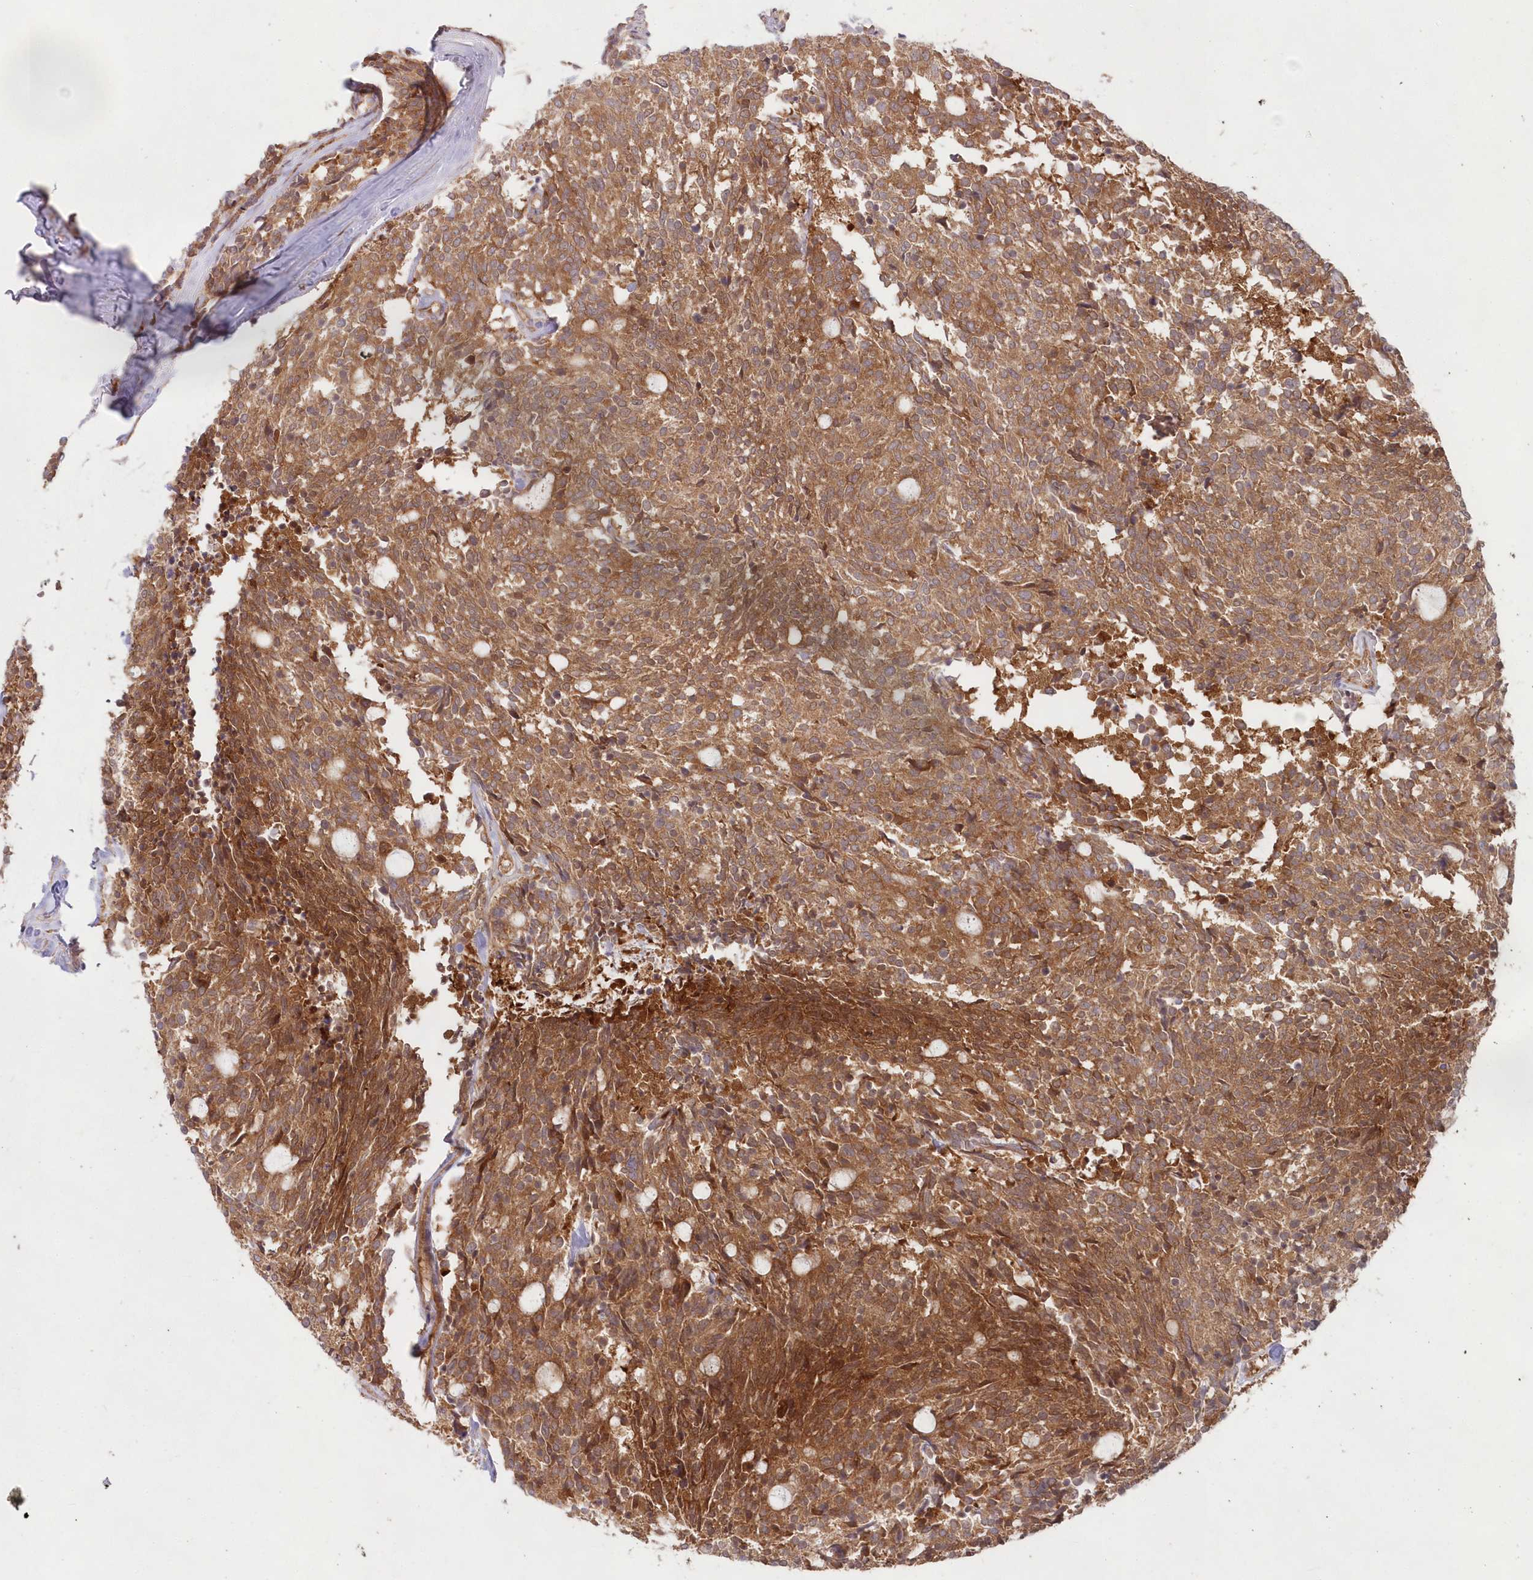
{"staining": {"intensity": "moderate", "quantity": ">75%", "location": "cytoplasmic/membranous"}, "tissue": "carcinoid", "cell_type": "Tumor cells", "image_type": "cancer", "snomed": [{"axis": "morphology", "description": "Carcinoid, malignant, NOS"}, {"axis": "topography", "description": "Pancreas"}], "caption": "The micrograph displays staining of carcinoid (malignant), revealing moderate cytoplasmic/membranous protein expression (brown color) within tumor cells.", "gene": "GBE1", "patient": {"sex": "female", "age": 54}}